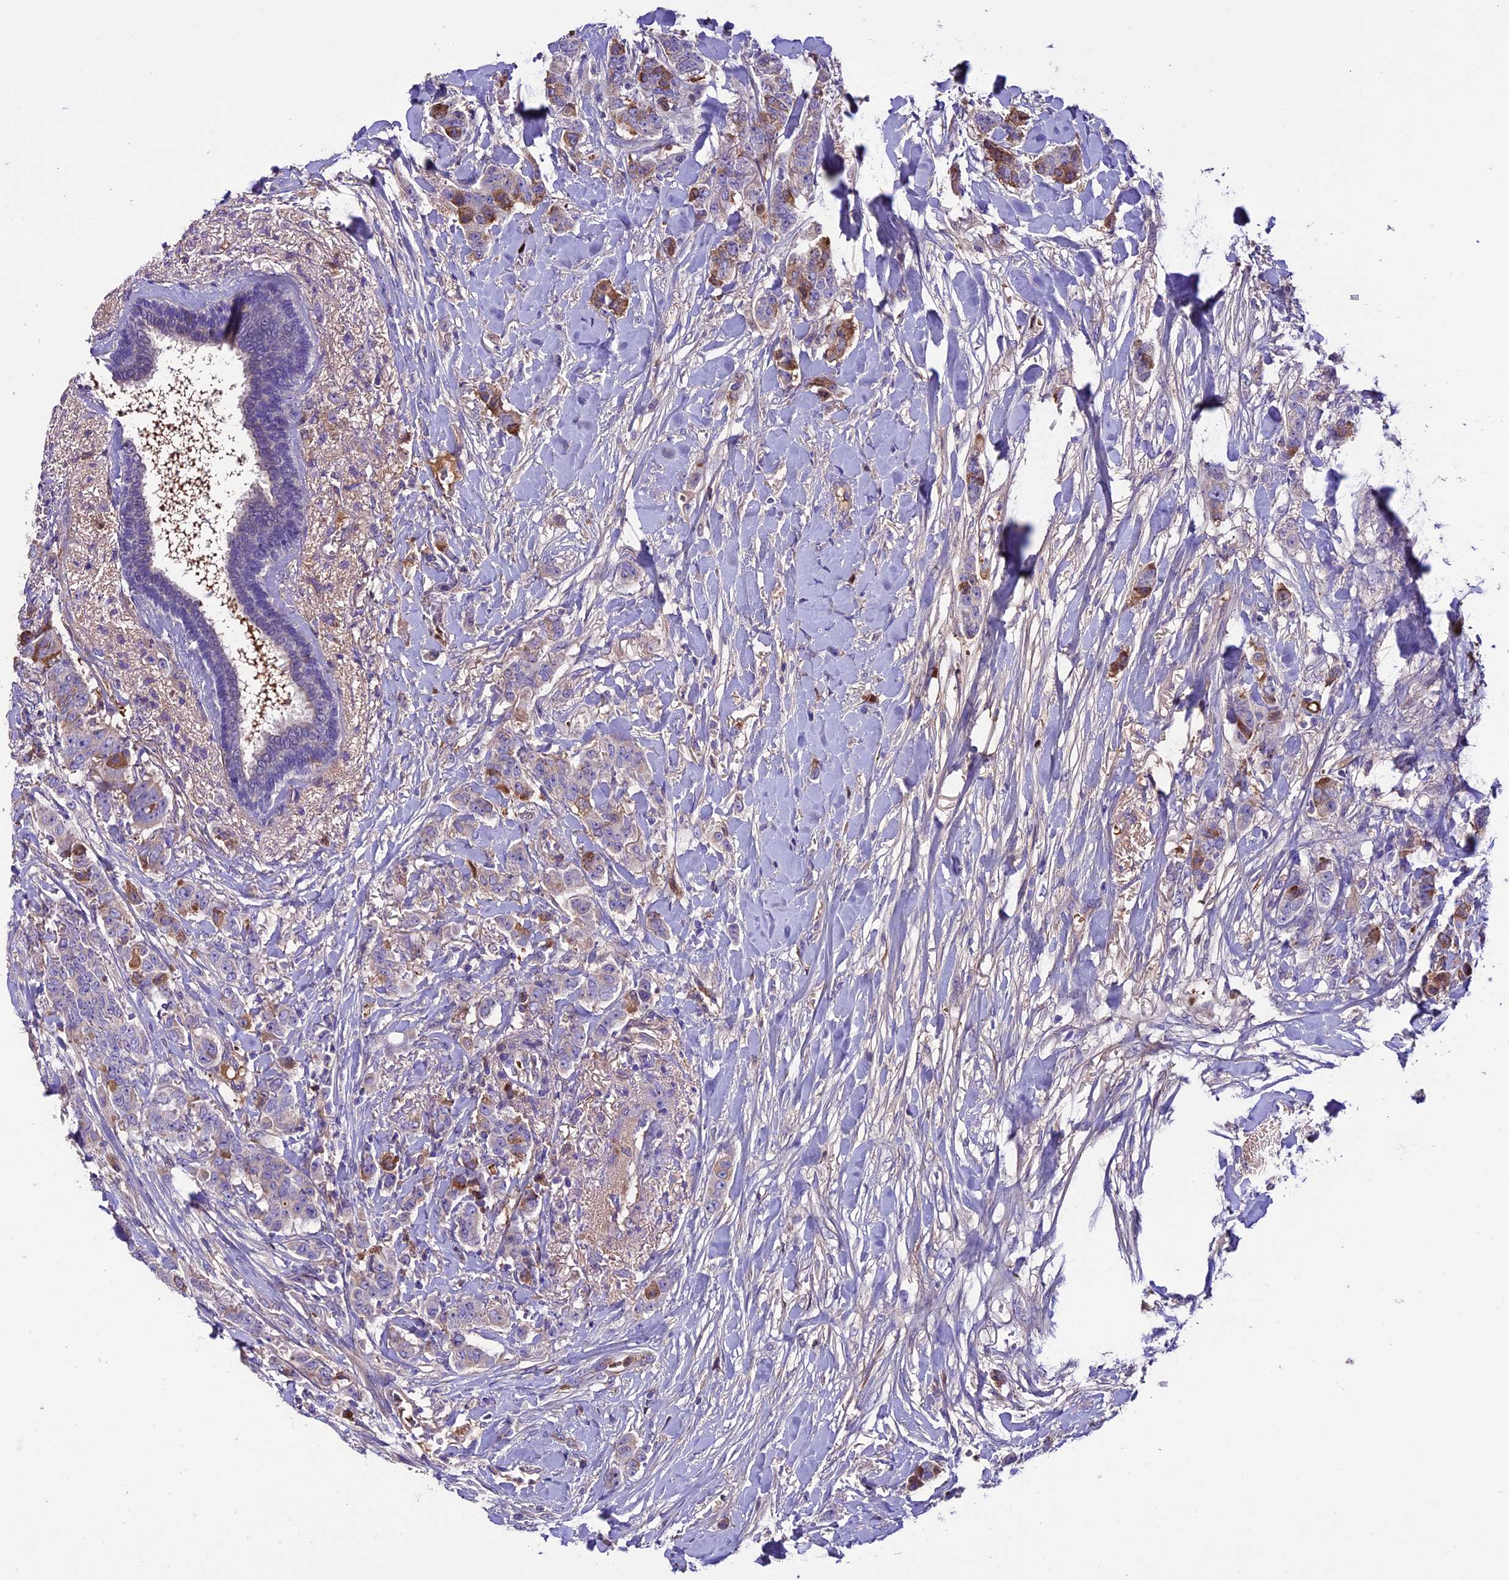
{"staining": {"intensity": "moderate", "quantity": "<25%", "location": "cytoplasmic/membranous"}, "tissue": "breast cancer", "cell_type": "Tumor cells", "image_type": "cancer", "snomed": [{"axis": "morphology", "description": "Duct carcinoma"}, {"axis": "topography", "description": "Breast"}], "caption": "Breast cancer stained for a protein (brown) reveals moderate cytoplasmic/membranous positive expression in about <25% of tumor cells.", "gene": "TCP11L2", "patient": {"sex": "female", "age": 40}}